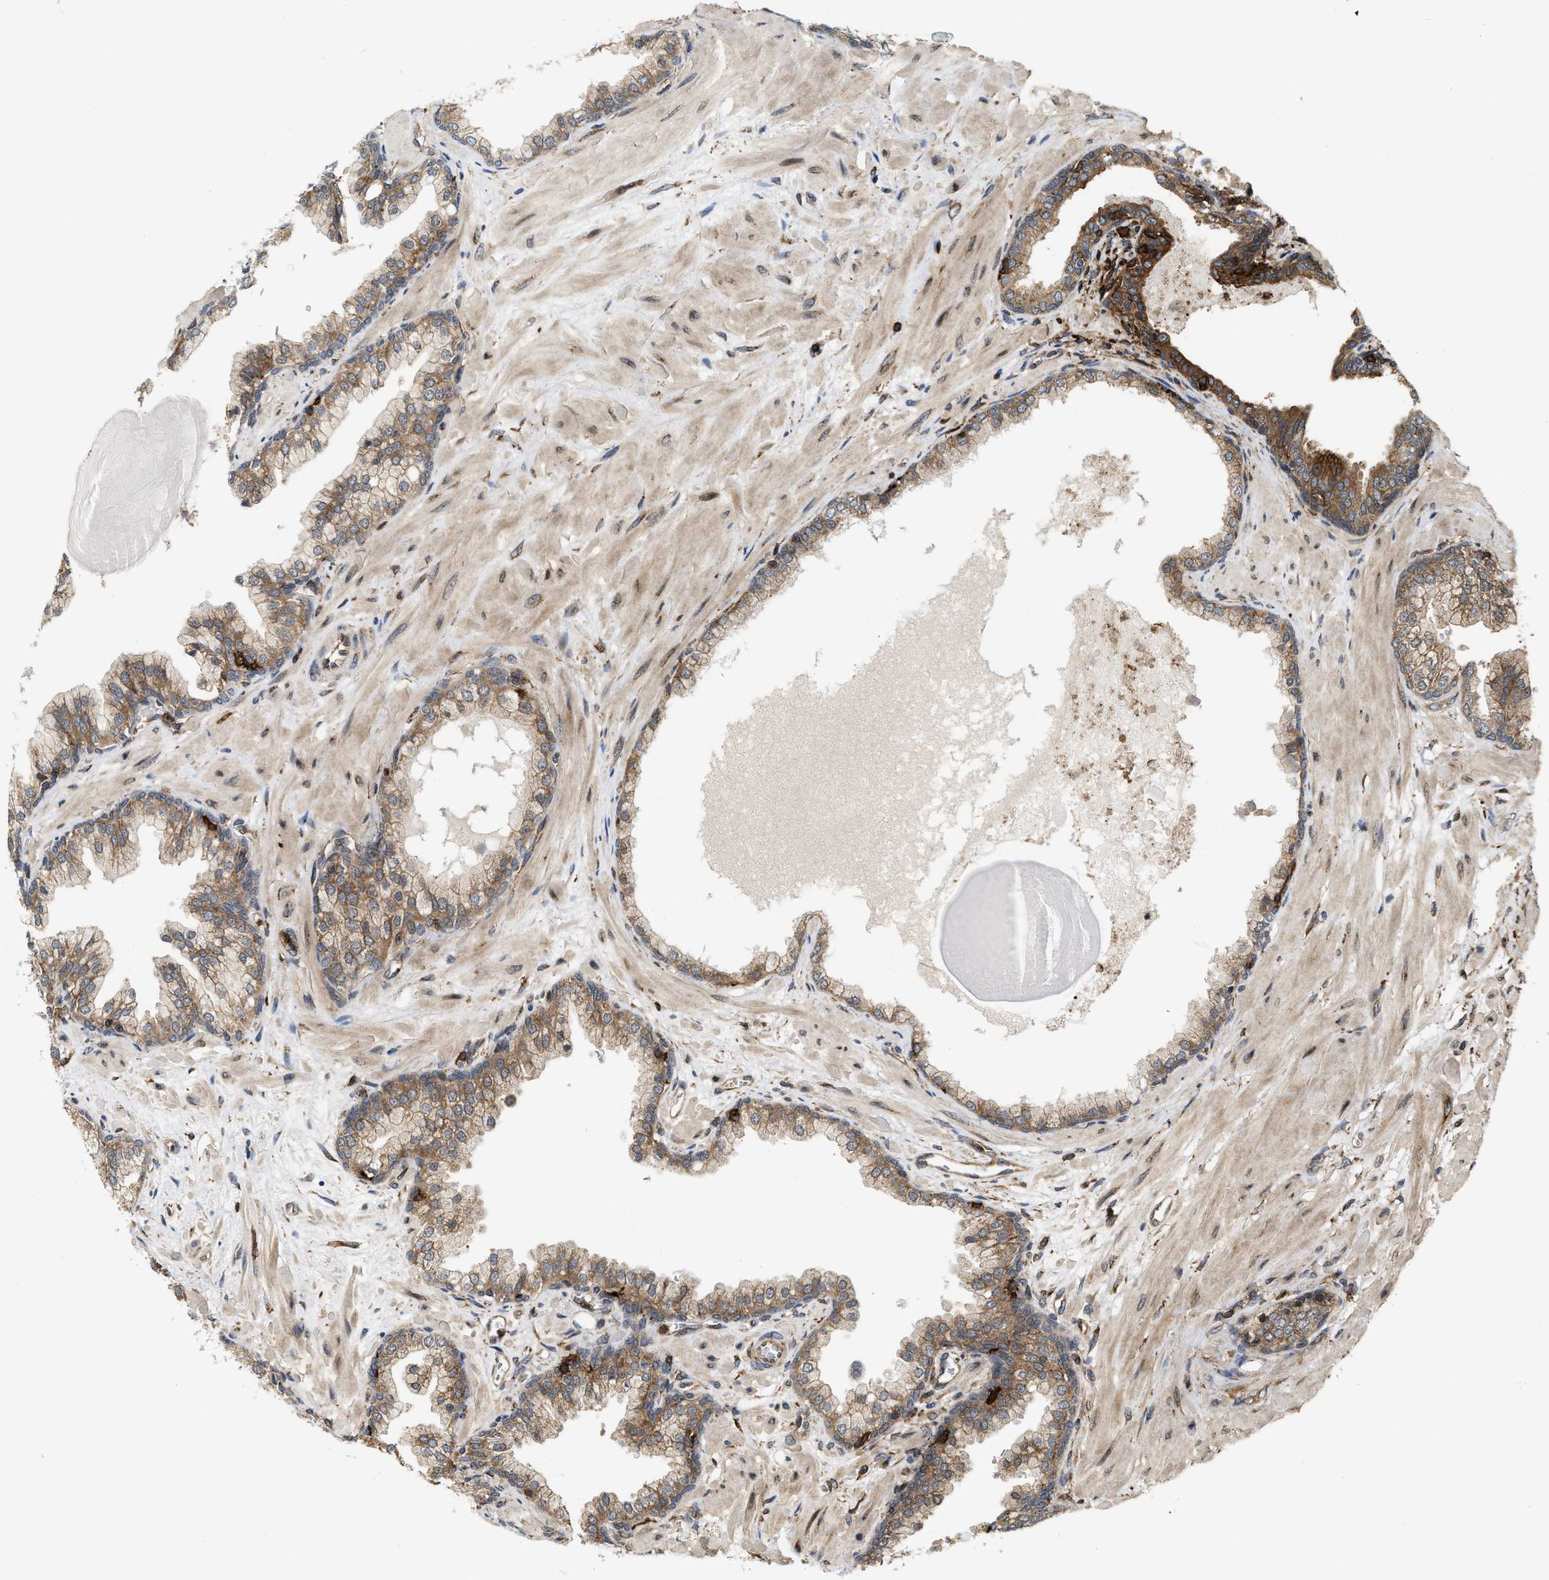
{"staining": {"intensity": "moderate", "quantity": "25%-75%", "location": "cytoplasmic/membranous"}, "tissue": "prostate cancer", "cell_type": "Tumor cells", "image_type": "cancer", "snomed": [{"axis": "morphology", "description": "Adenocarcinoma, Low grade"}, {"axis": "topography", "description": "Prostate"}], "caption": "This histopathology image demonstrates prostate cancer (low-grade adenocarcinoma) stained with immunohistochemistry to label a protein in brown. The cytoplasmic/membranous of tumor cells show moderate positivity for the protein. Nuclei are counter-stained blue.", "gene": "IQCE", "patient": {"sex": "male", "age": 53}}